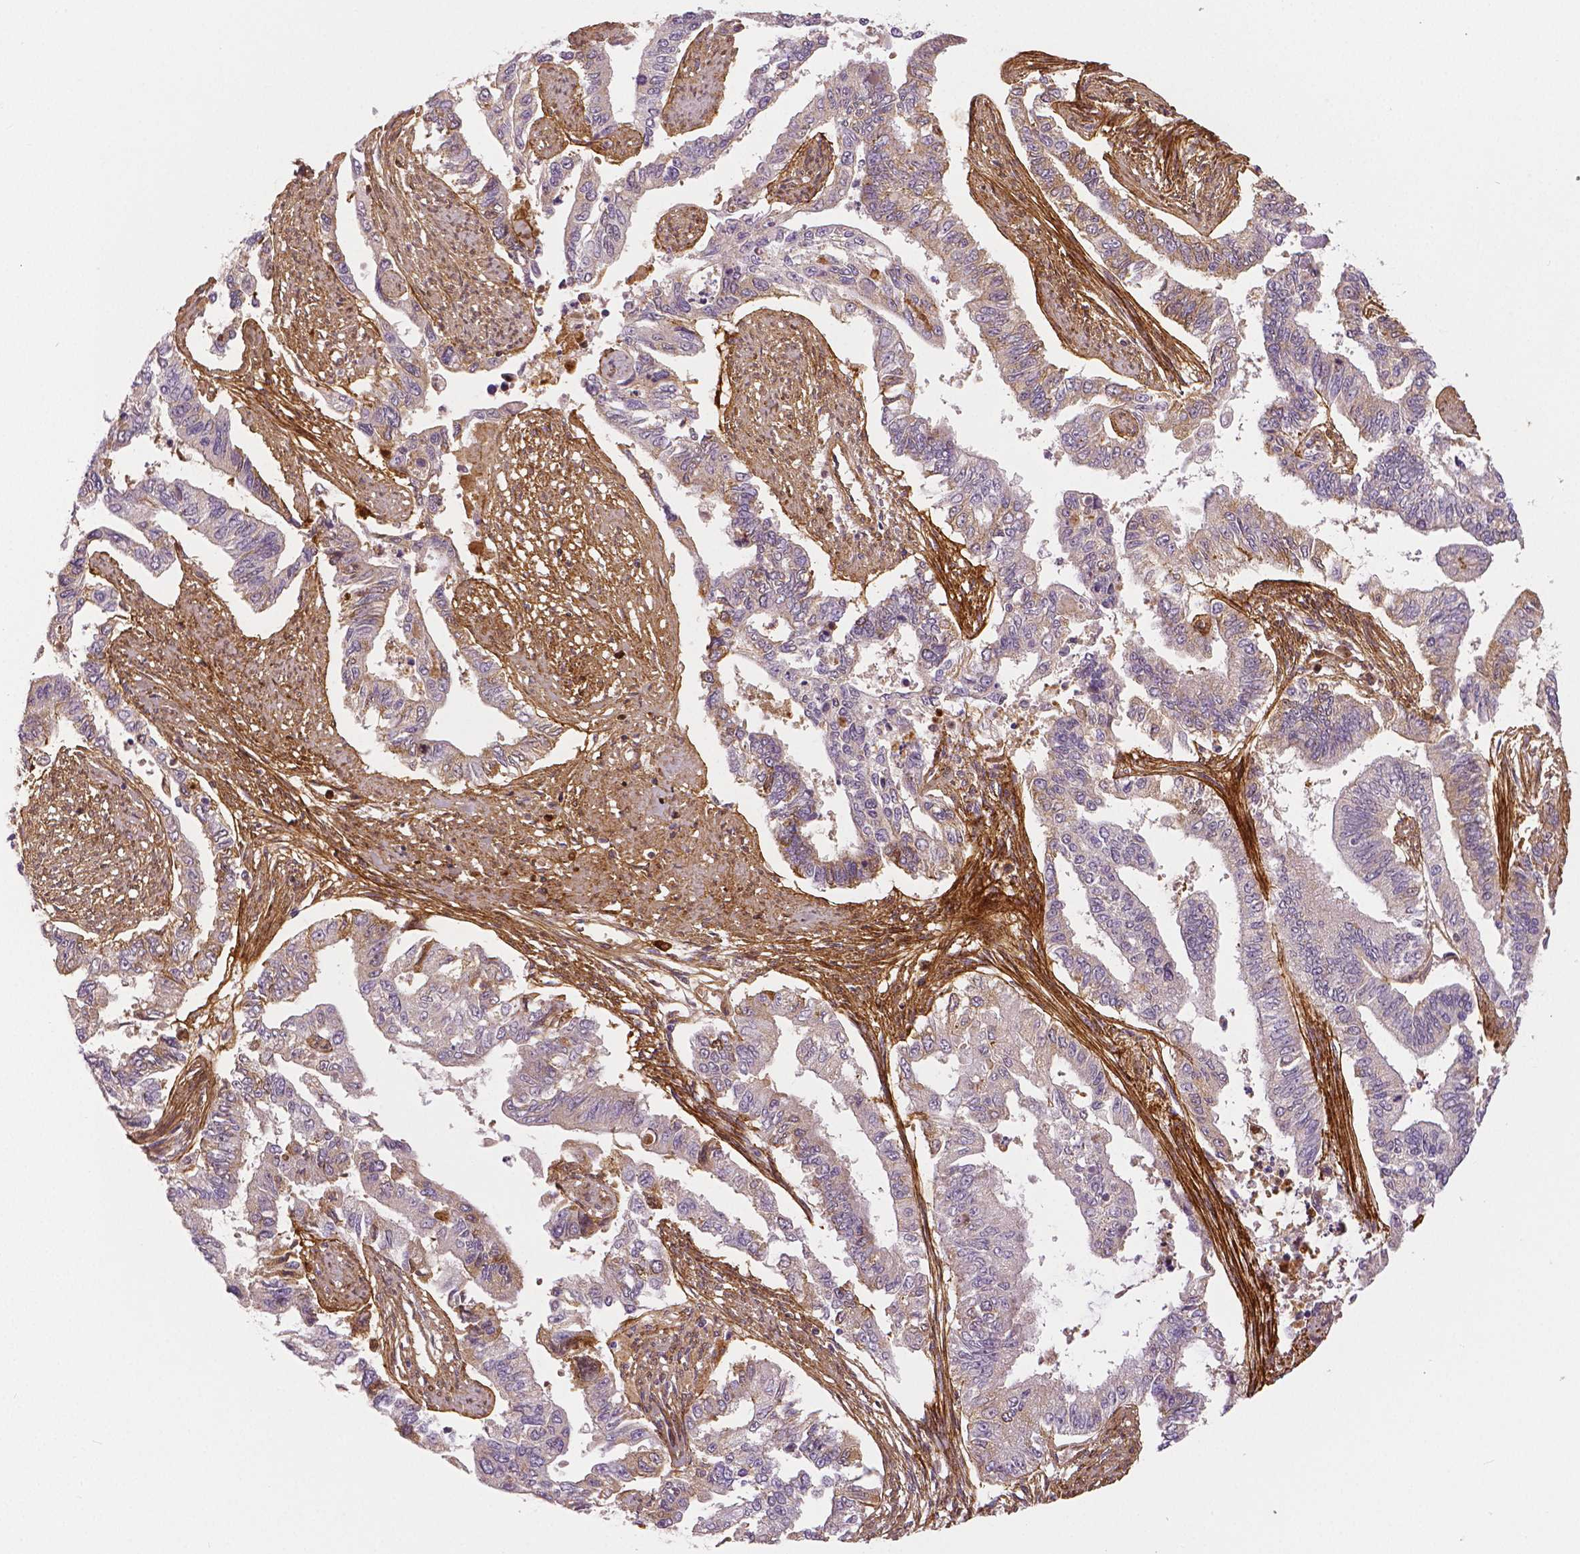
{"staining": {"intensity": "weak", "quantity": "<25%", "location": "cytoplasmic/membranous"}, "tissue": "endometrial cancer", "cell_type": "Tumor cells", "image_type": "cancer", "snomed": [{"axis": "morphology", "description": "Adenocarcinoma, NOS"}, {"axis": "topography", "description": "Uterus"}], "caption": "Endometrial adenocarcinoma stained for a protein using immunohistochemistry (IHC) displays no positivity tumor cells.", "gene": "FLT1", "patient": {"sex": "female", "age": 59}}